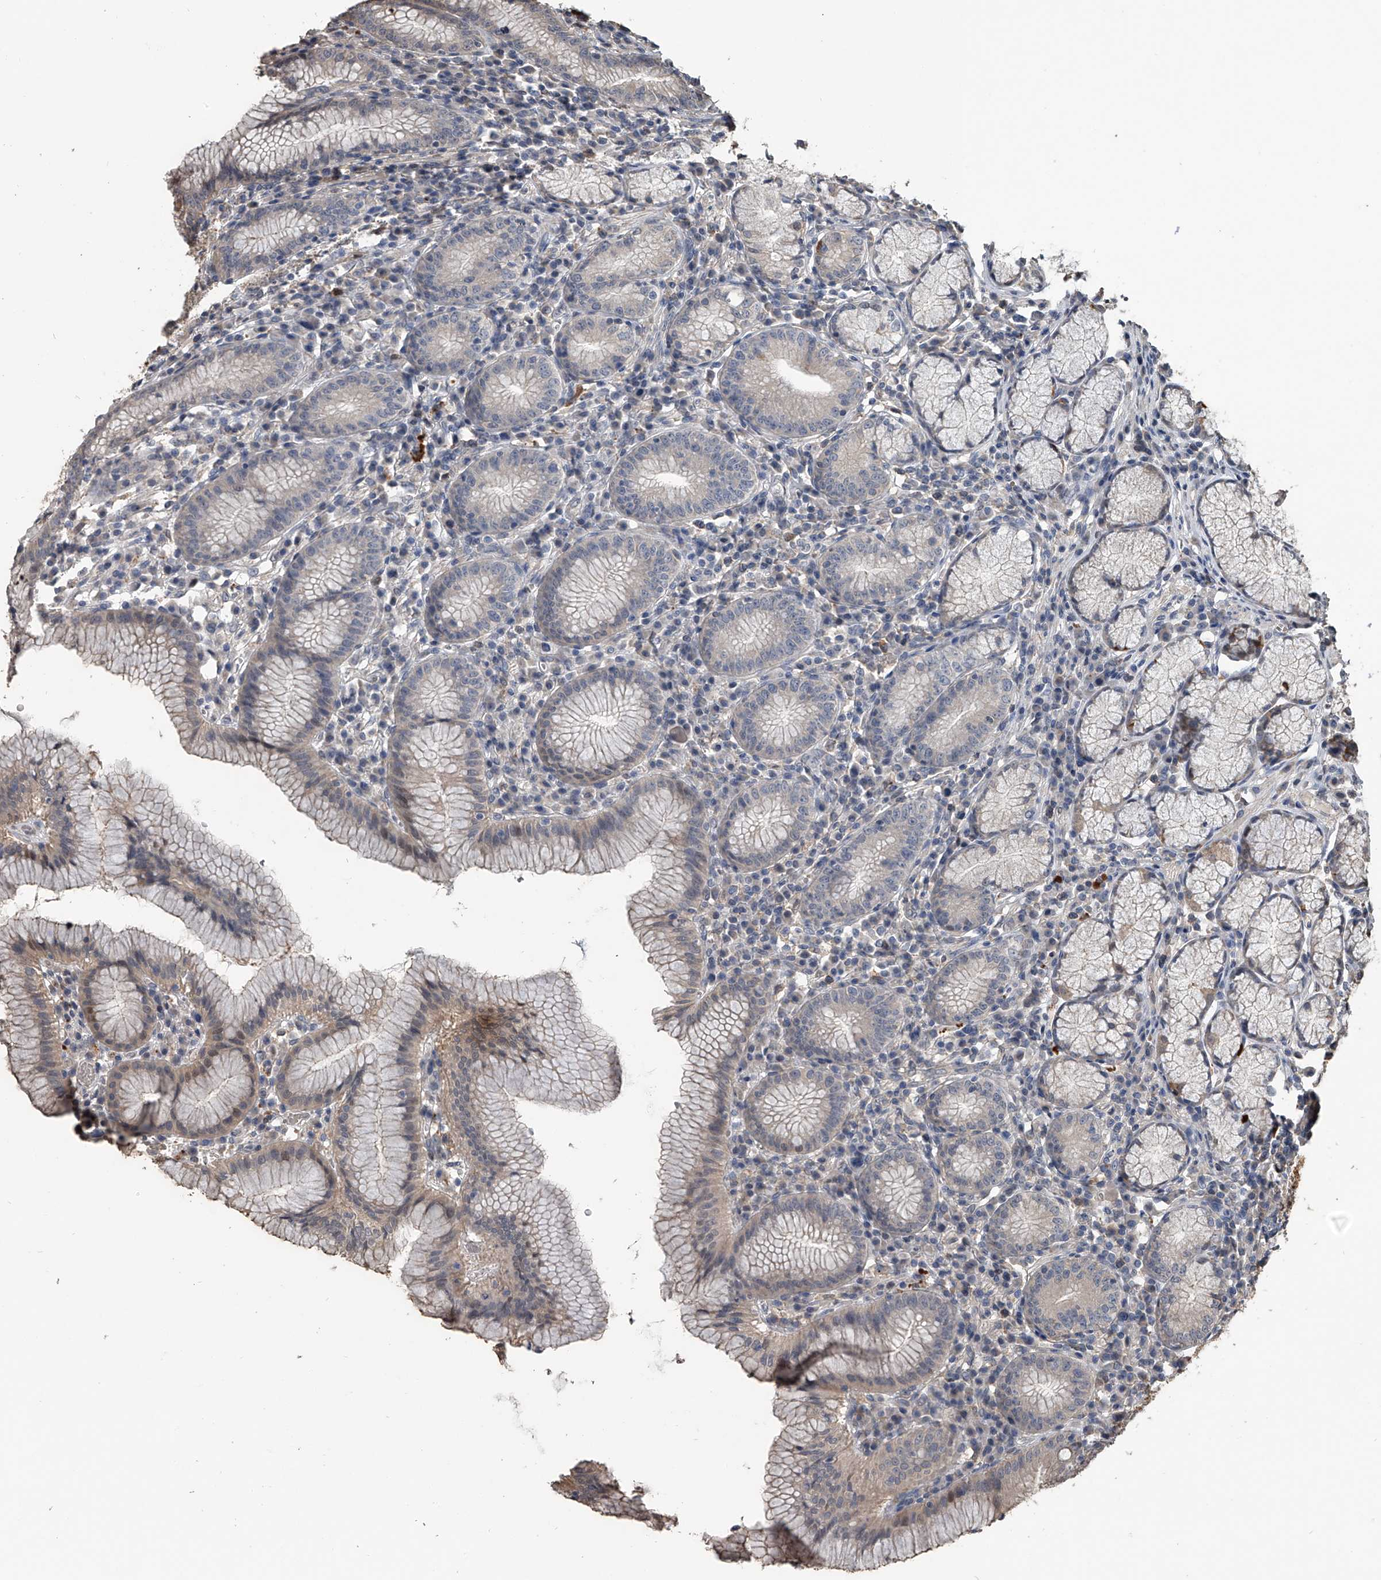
{"staining": {"intensity": "weak", "quantity": "25%-75%", "location": "cytoplasmic/membranous"}, "tissue": "stomach", "cell_type": "Glandular cells", "image_type": "normal", "snomed": [{"axis": "morphology", "description": "Normal tissue, NOS"}, {"axis": "topography", "description": "Stomach"}], "caption": "An immunohistochemistry histopathology image of normal tissue is shown. Protein staining in brown highlights weak cytoplasmic/membranous positivity in stomach within glandular cells.", "gene": "DOCK9", "patient": {"sex": "male", "age": 55}}